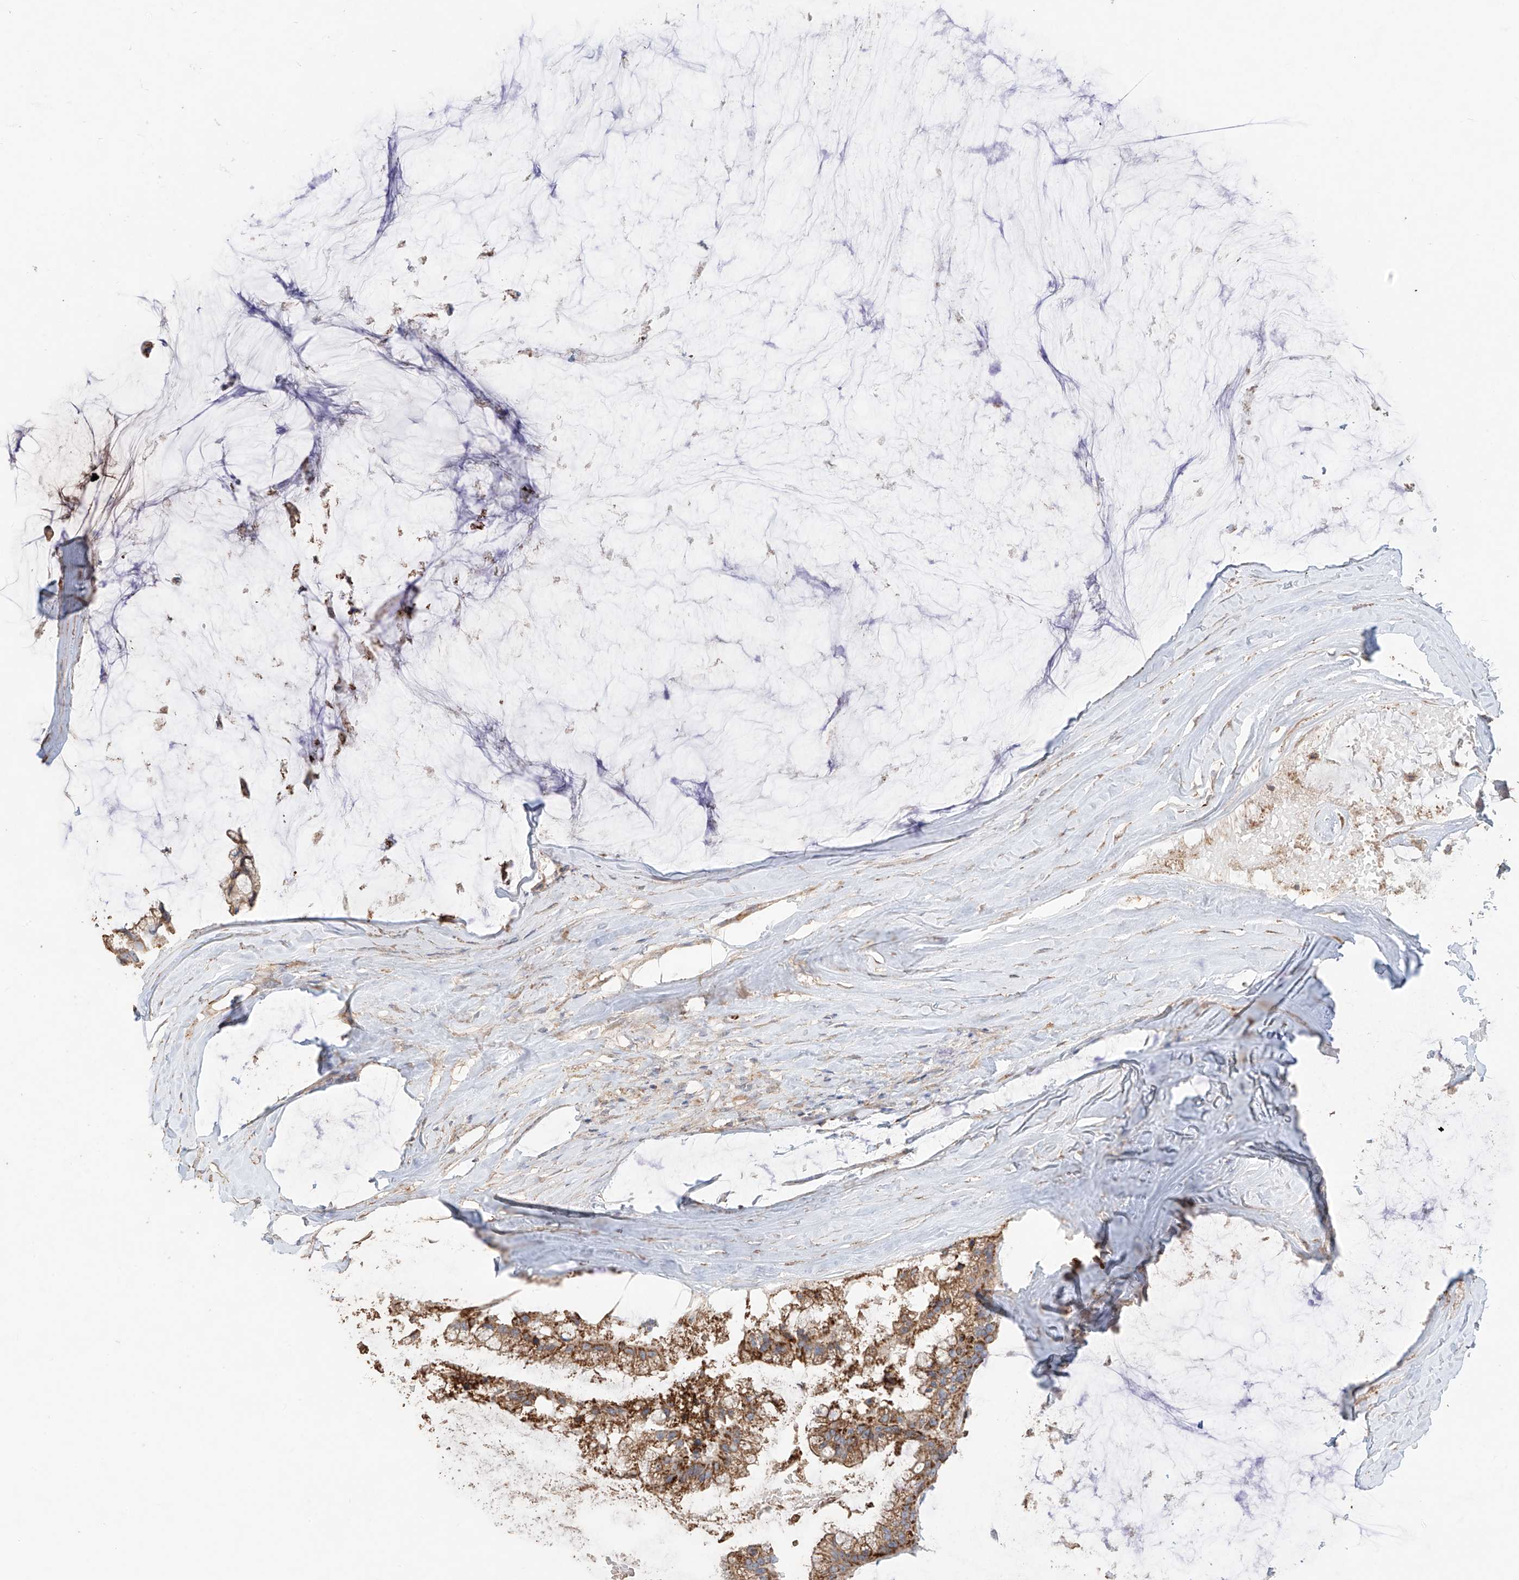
{"staining": {"intensity": "moderate", "quantity": ">75%", "location": "cytoplasmic/membranous"}, "tissue": "ovarian cancer", "cell_type": "Tumor cells", "image_type": "cancer", "snomed": [{"axis": "morphology", "description": "Cystadenocarcinoma, mucinous, NOS"}, {"axis": "topography", "description": "Ovary"}], "caption": "About >75% of tumor cells in human ovarian mucinous cystadenocarcinoma exhibit moderate cytoplasmic/membranous protein expression as visualized by brown immunohistochemical staining.", "gene": "COLGALT2", "patient": {"sex": "female", "age": 39}}